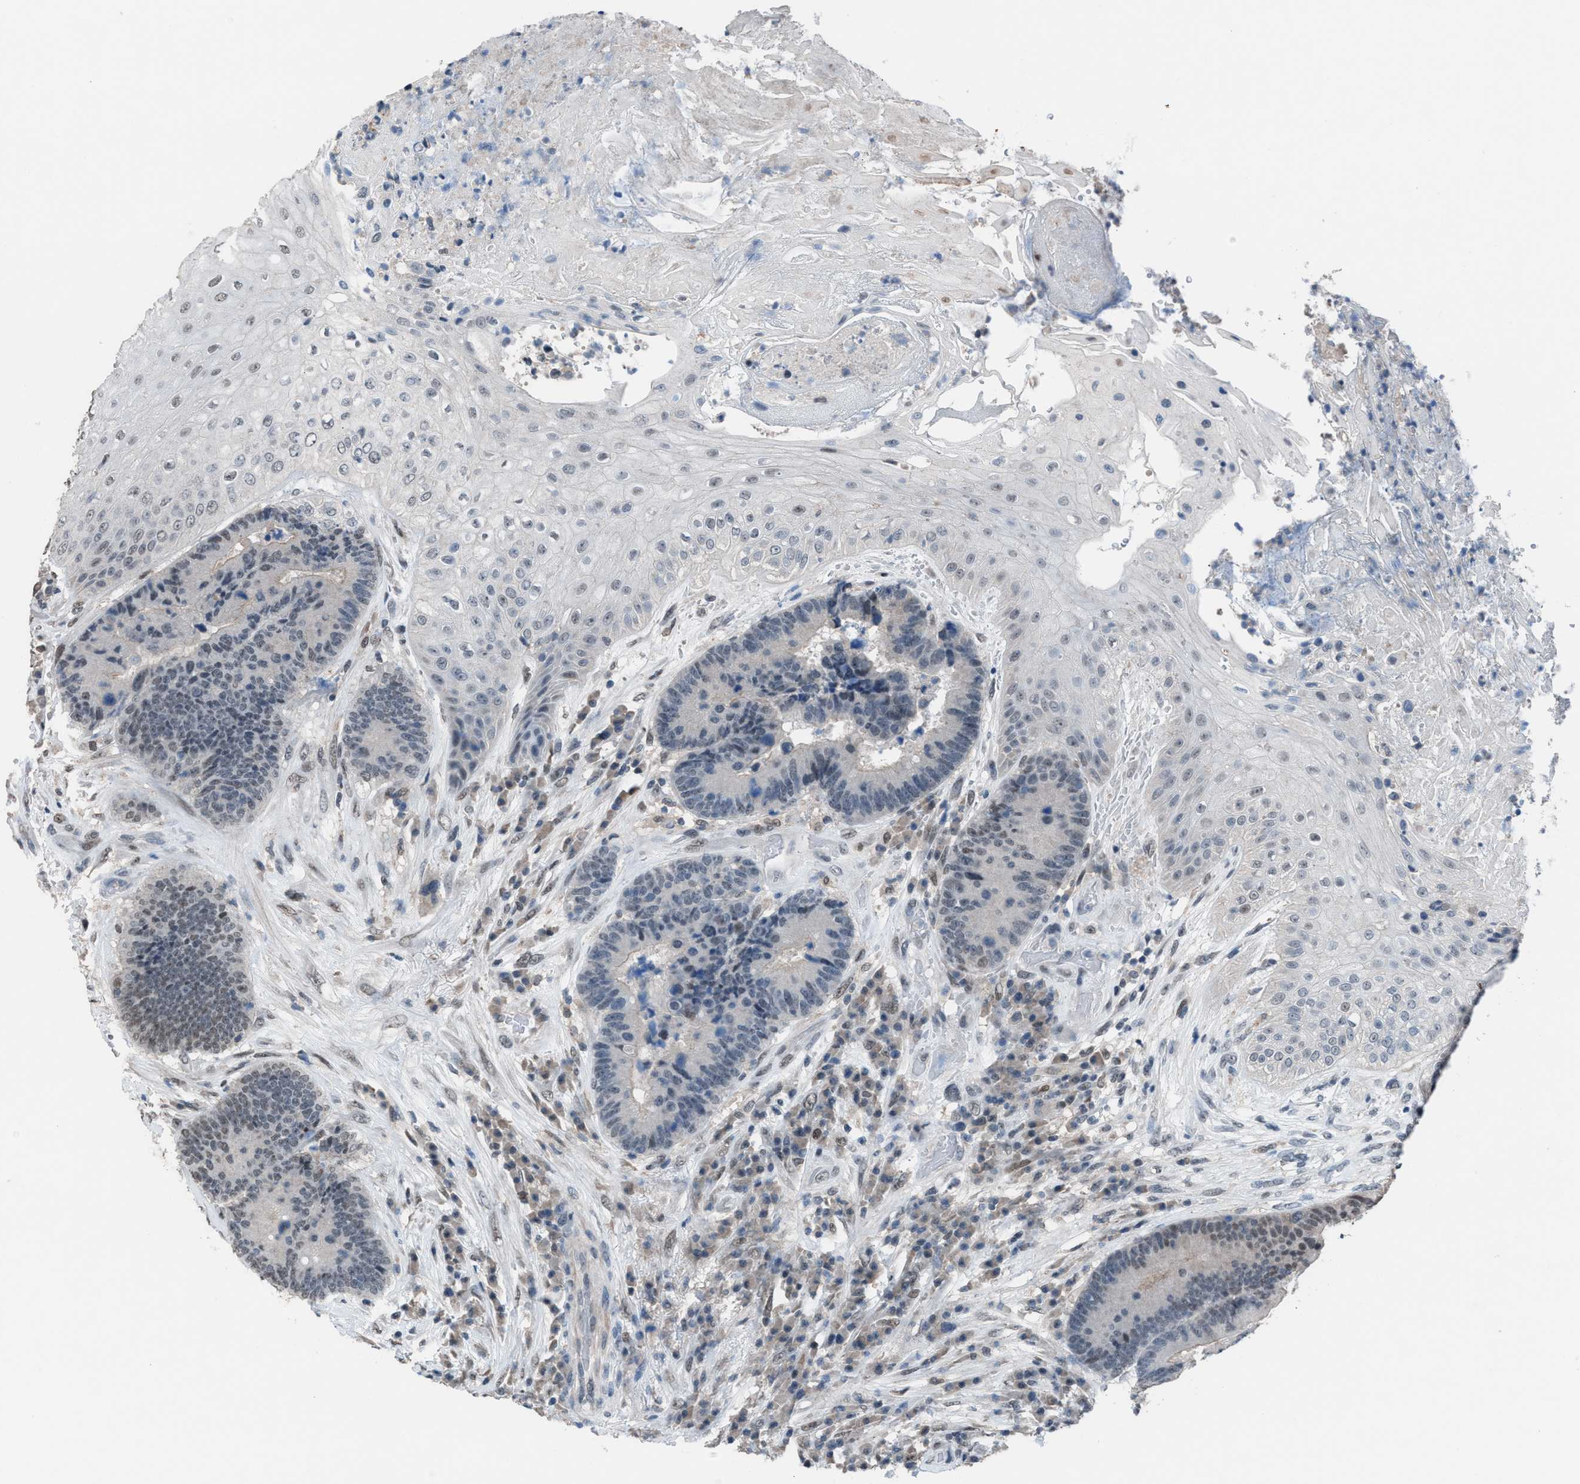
{"staining": {"intensity": "weak", "quantity": "<25%", "location": "nuclear"}, "tissue": "colorectal cancer", "cell_type": "Tumor cells", "image_type": "cancer", "snomed": [{"axis": "morphology", "description": "Adenocarcinoma, NOS"}, {"axis": "topography", "description": "Rectum"}, {"axis": "topography", "description": "Anal"}], "caption": "A photomicrograph of colorectal cancer (adenocarcinoma) stained for a protein reveals no brown staining in tumor cells. (Stains: DAB IHC with hematoxylin counter stain, Microscopy: brightfield microscopy at high magnification).", "gene": "ZNF276", "patient": {"sex": "female", "age": 89}}